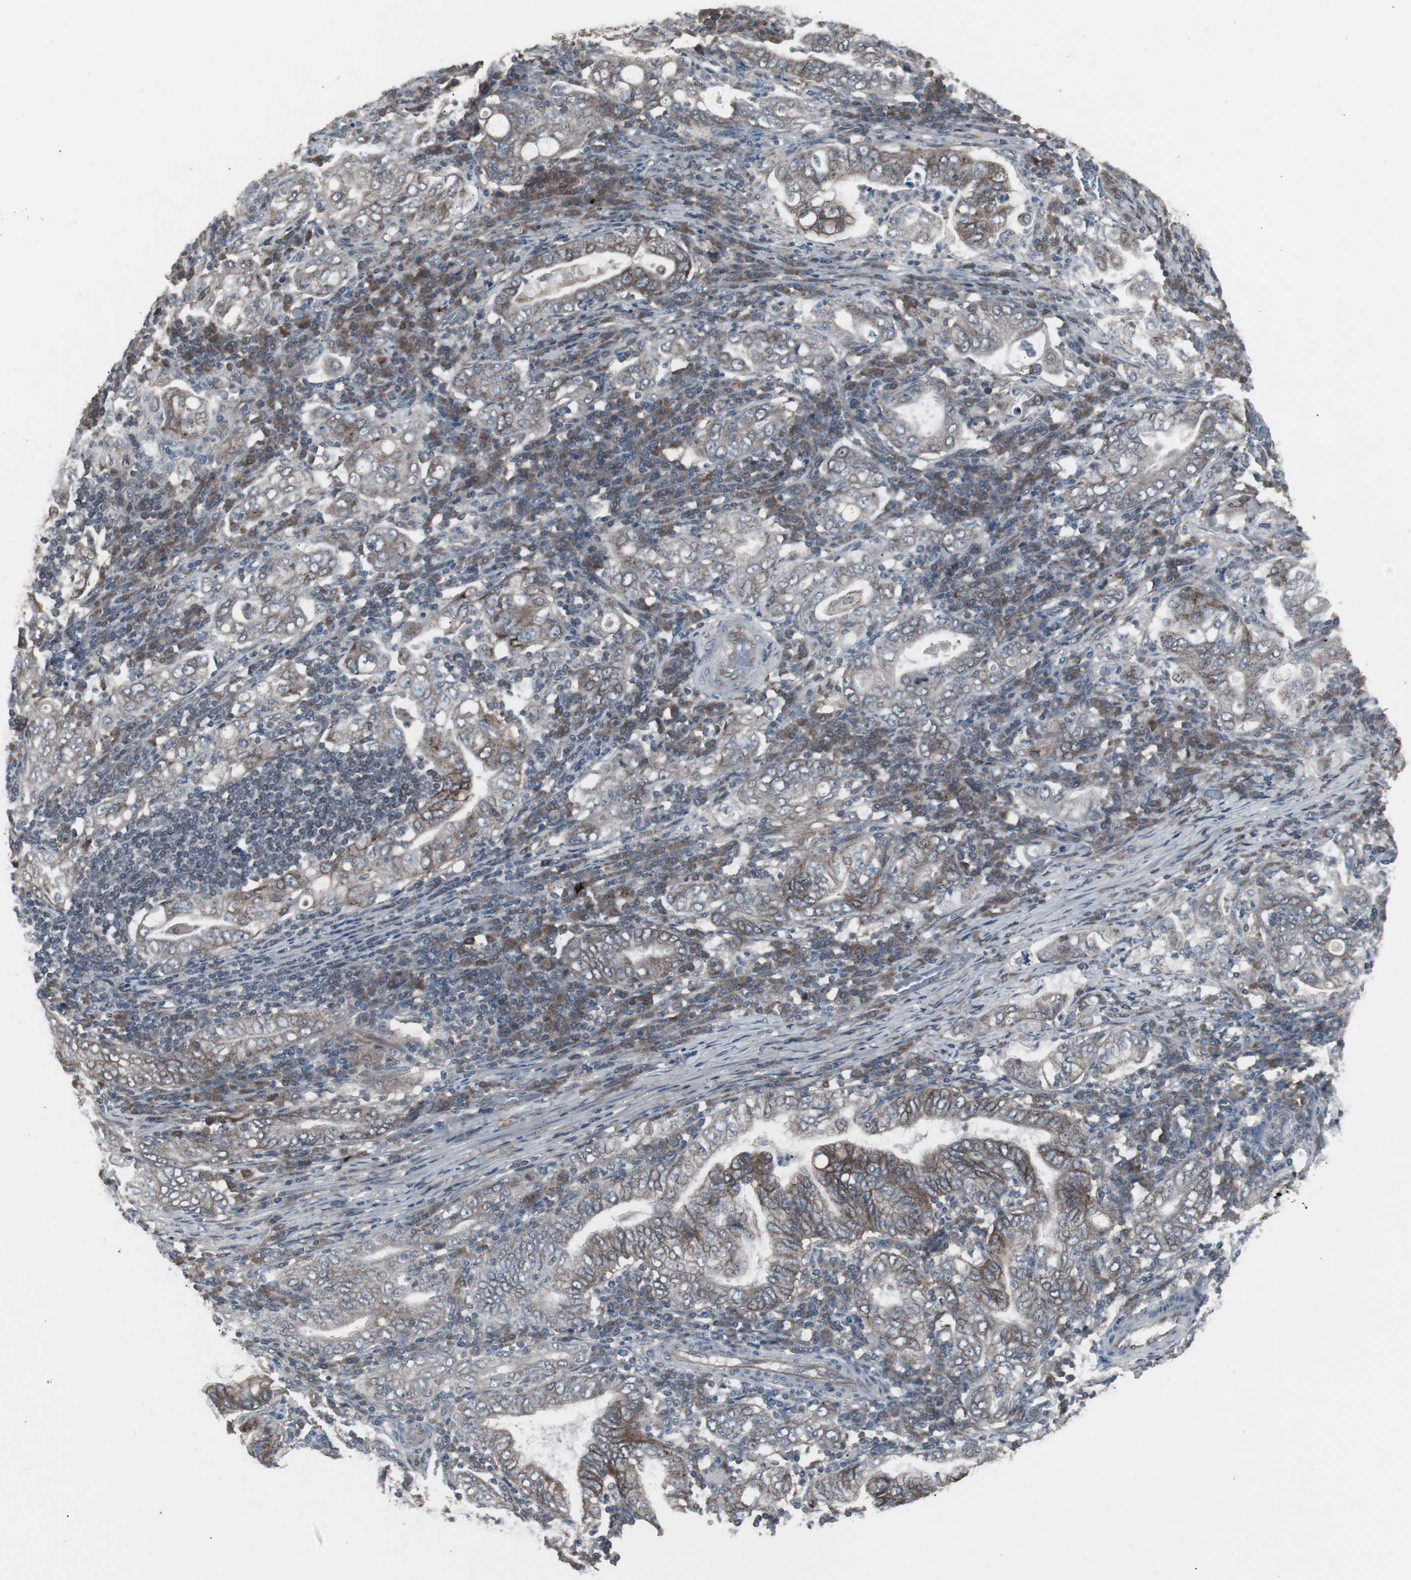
{"staining": {"intensity": "weak", "quantity": "25%-75%", "location": "cytoplasmic/membranous"}, "tissue": "stomach cancer", "cell_type": "Tumor cells", "image_type": "cancer", "snomed": [{"axis": "morphology", "description": "Normal tissue, NOS"}, {"axis": "morphology", "description": "Adenocarcinoma, NOS"}, {"axis": "topography", "description": "Esophagus"}, {"axis": "topography", "description": "Stomach, upper"}, {"axis": "topography", "description": "Peripheral nerve tissue"}], "caption": "Stomach cancer tissue shows weak cytoplasmic/membranous staining in about 25%-75% of tumor cells, visualized by immunohistochemistry.", "gene": "SSTR2", "patient": {"sex": "male", "age": 62}}